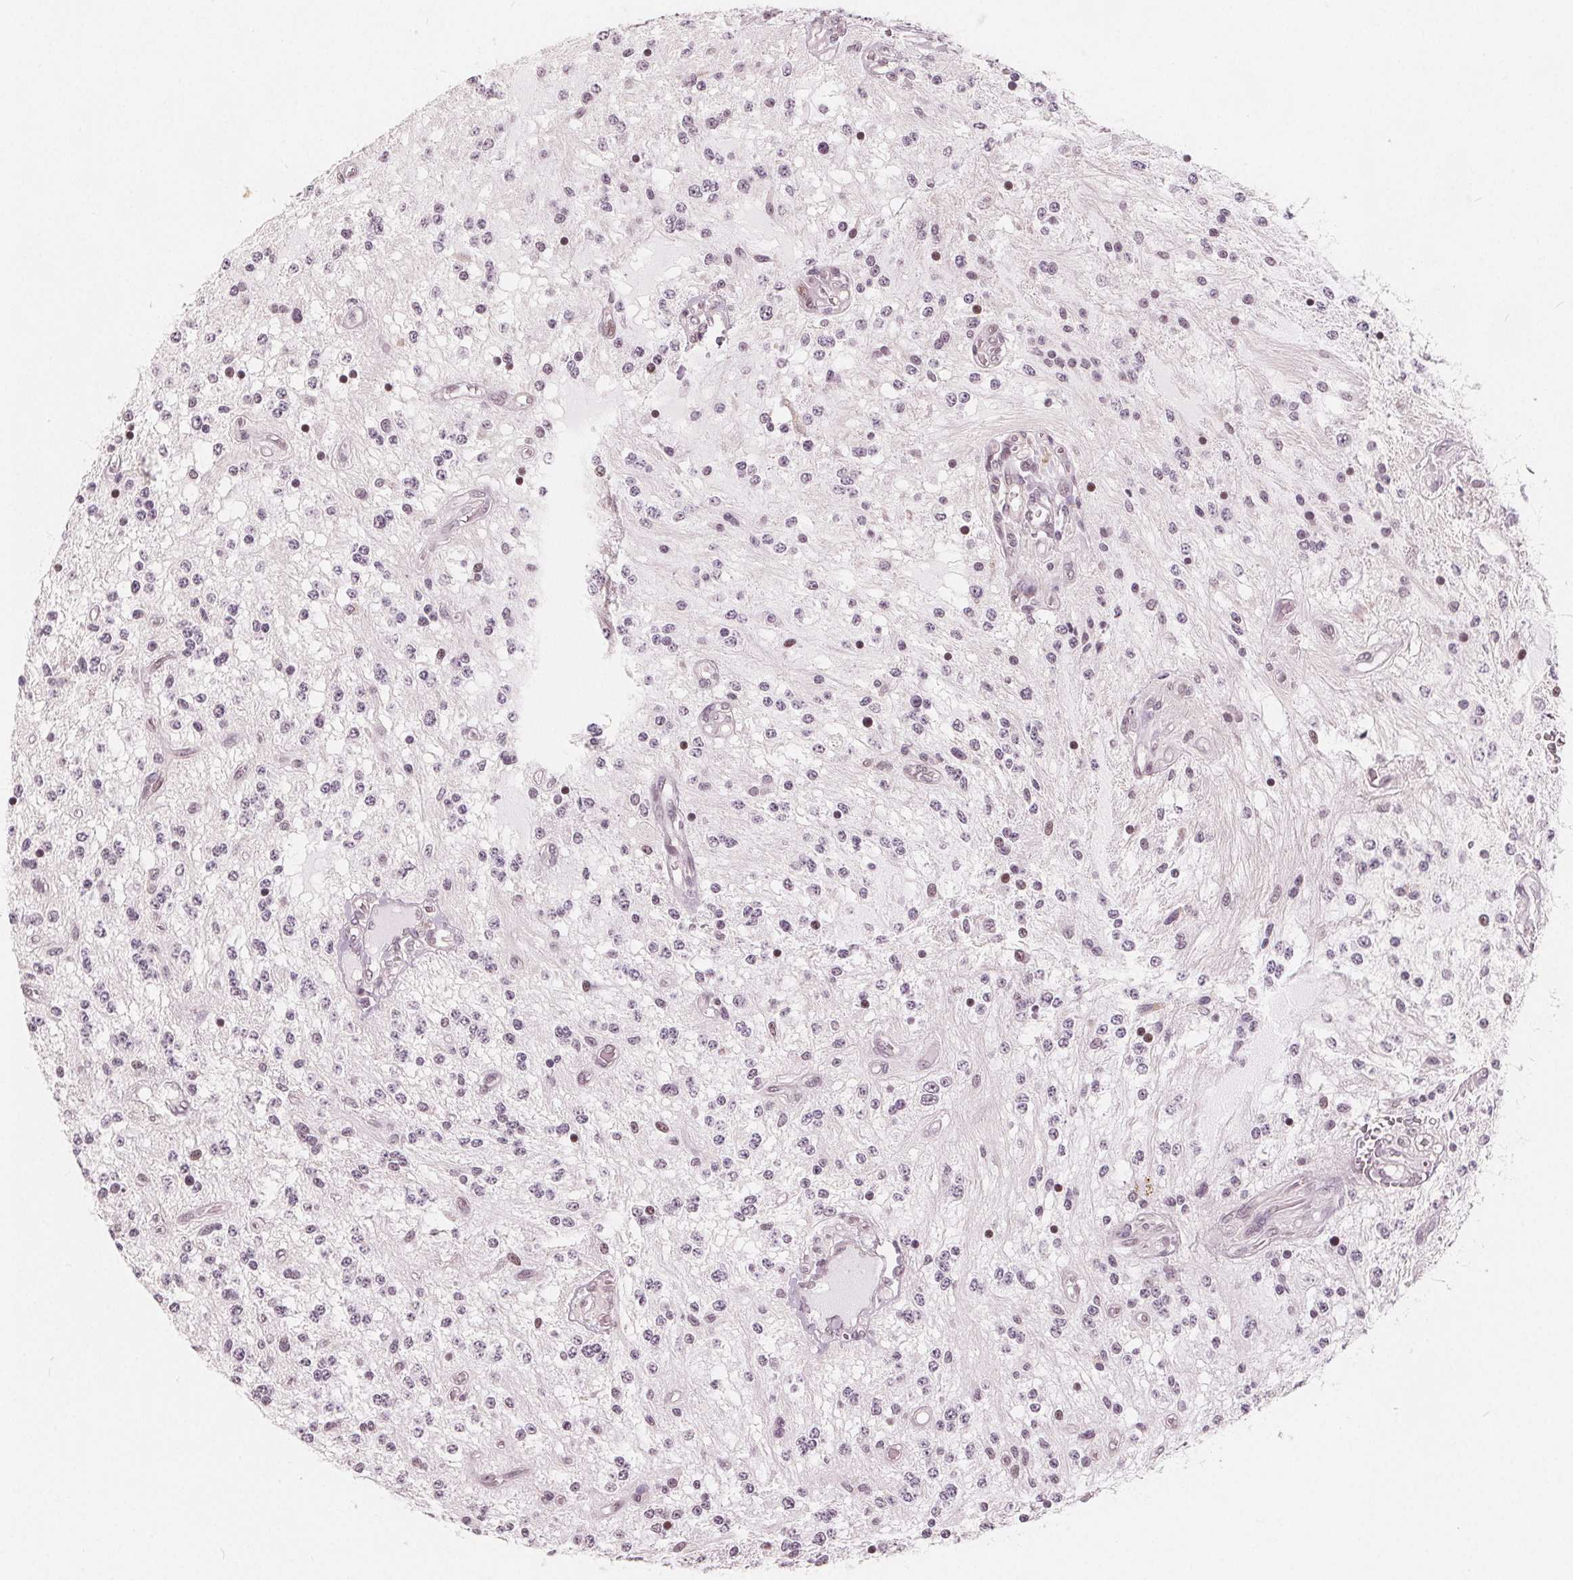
{"staining": {"intensity": "moderate", "quantity": "25%-75%", "location": "nuclear"}, "tissue": "glioma", "cell_type": "Tumor cells", "image_type": "cancer", "snomed": [{"axis": "morphology", "description": "Glioma, malignant, Low grade"}, {"axis": "topography", "description": "Cerebellum"}], "caption": "Glioma stained with a brown dye shows moderate nuclear positive expression in approximately 25%-75% of tumor cells.", "gene": "NUP210L", "patient": {"sex": "female", "age": 14}}